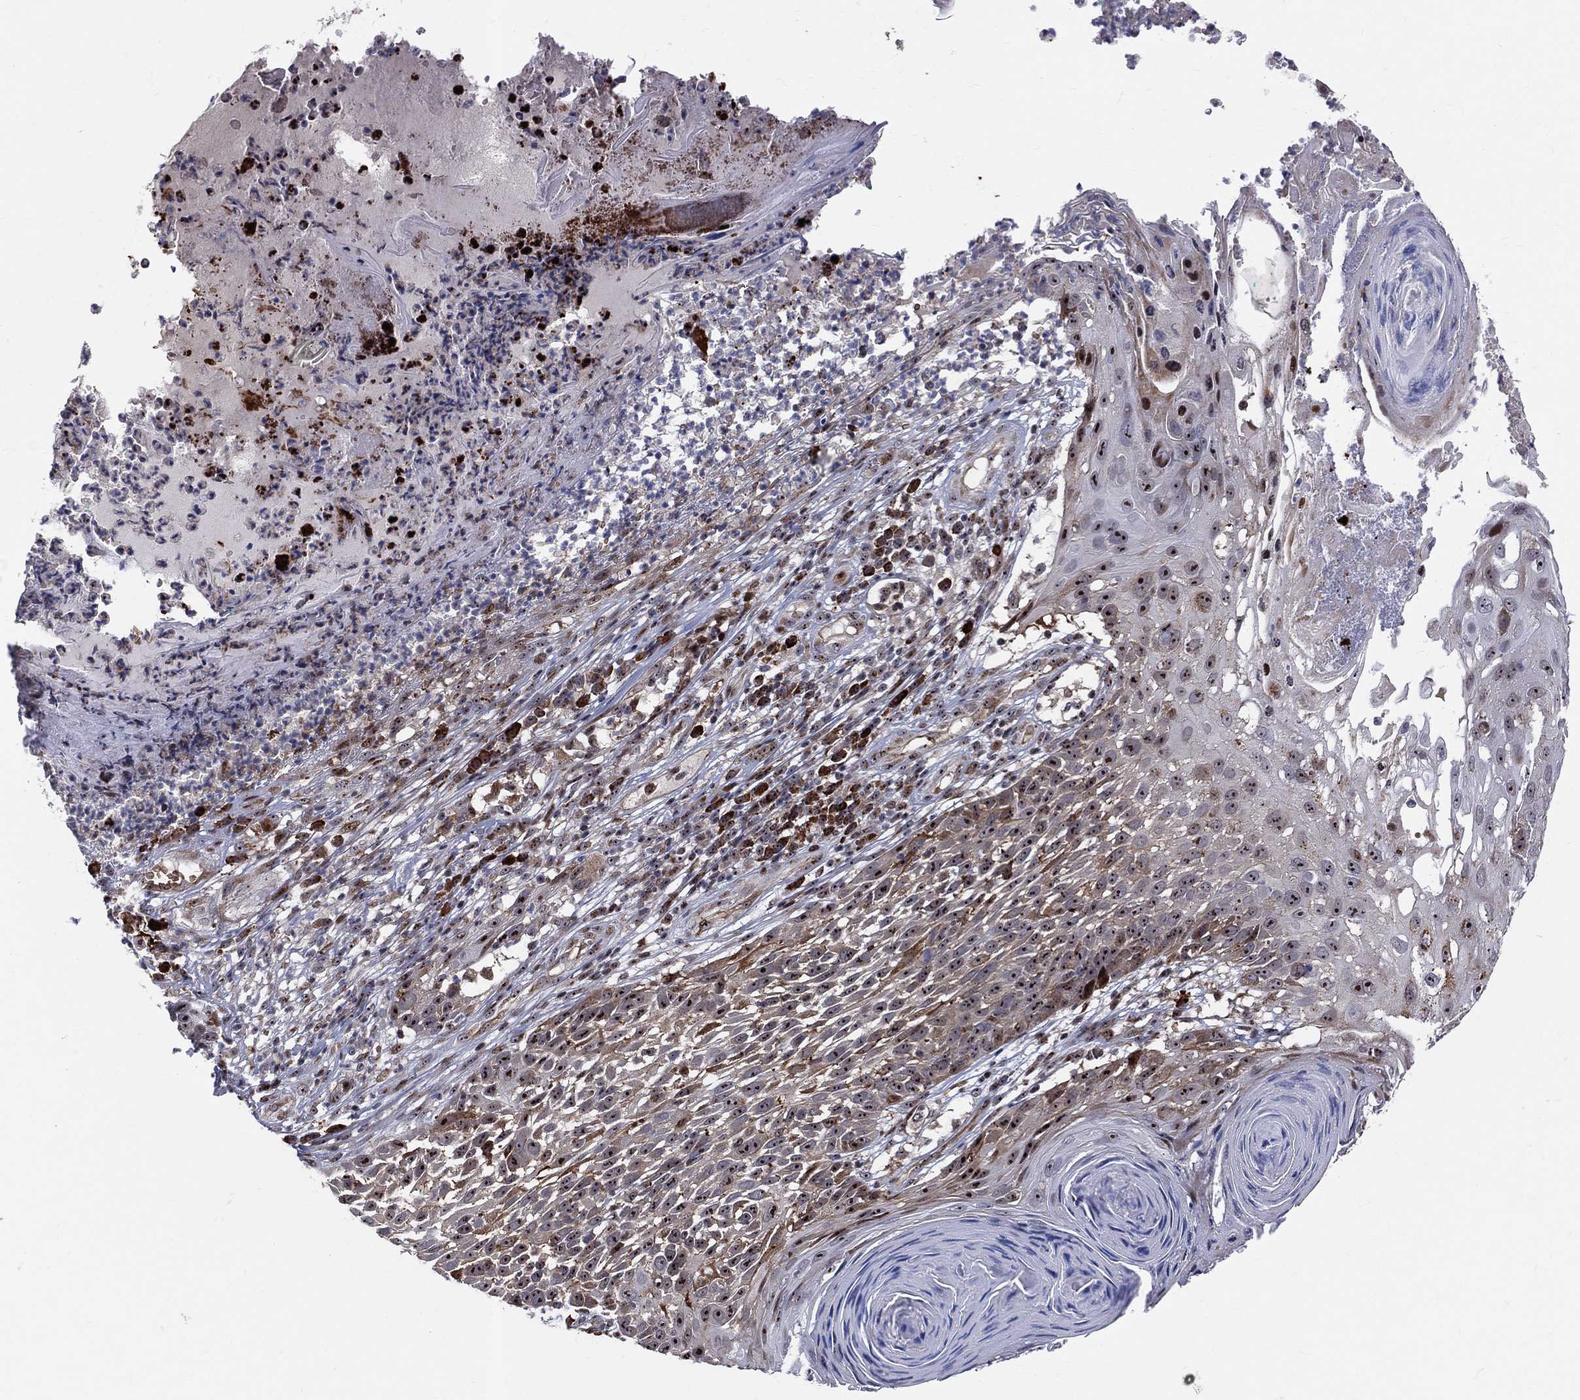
{"staining": {"intensity": "strong", "quantity": "25%-75%", "location": "cytoplasmic/membranous,nuclear"}, "tissue": "skin cancer", "cell_type": "Tumor cells", "image_type": "cancer", "snomed": [{"axis": "morphology", "description": "Squamous cell carcinoma, NOS"}, {"axis": "topography", "description": "Skin"}], "caption": "Immunohistochemistry (IHC) micrograph of neoplastic tissue: skin cancer (squamous cell carcinoma) stained using immunohistochemistry (IHC) displays high levels of strong protein expression localized specifically in the cytoplasmic/membranous and nuclear of tumor cells, appearing as a cytoplasmic/membranous and nuclear brown color.", "gene": "VHL", "patient": {"sex": "male", "age": 92}}